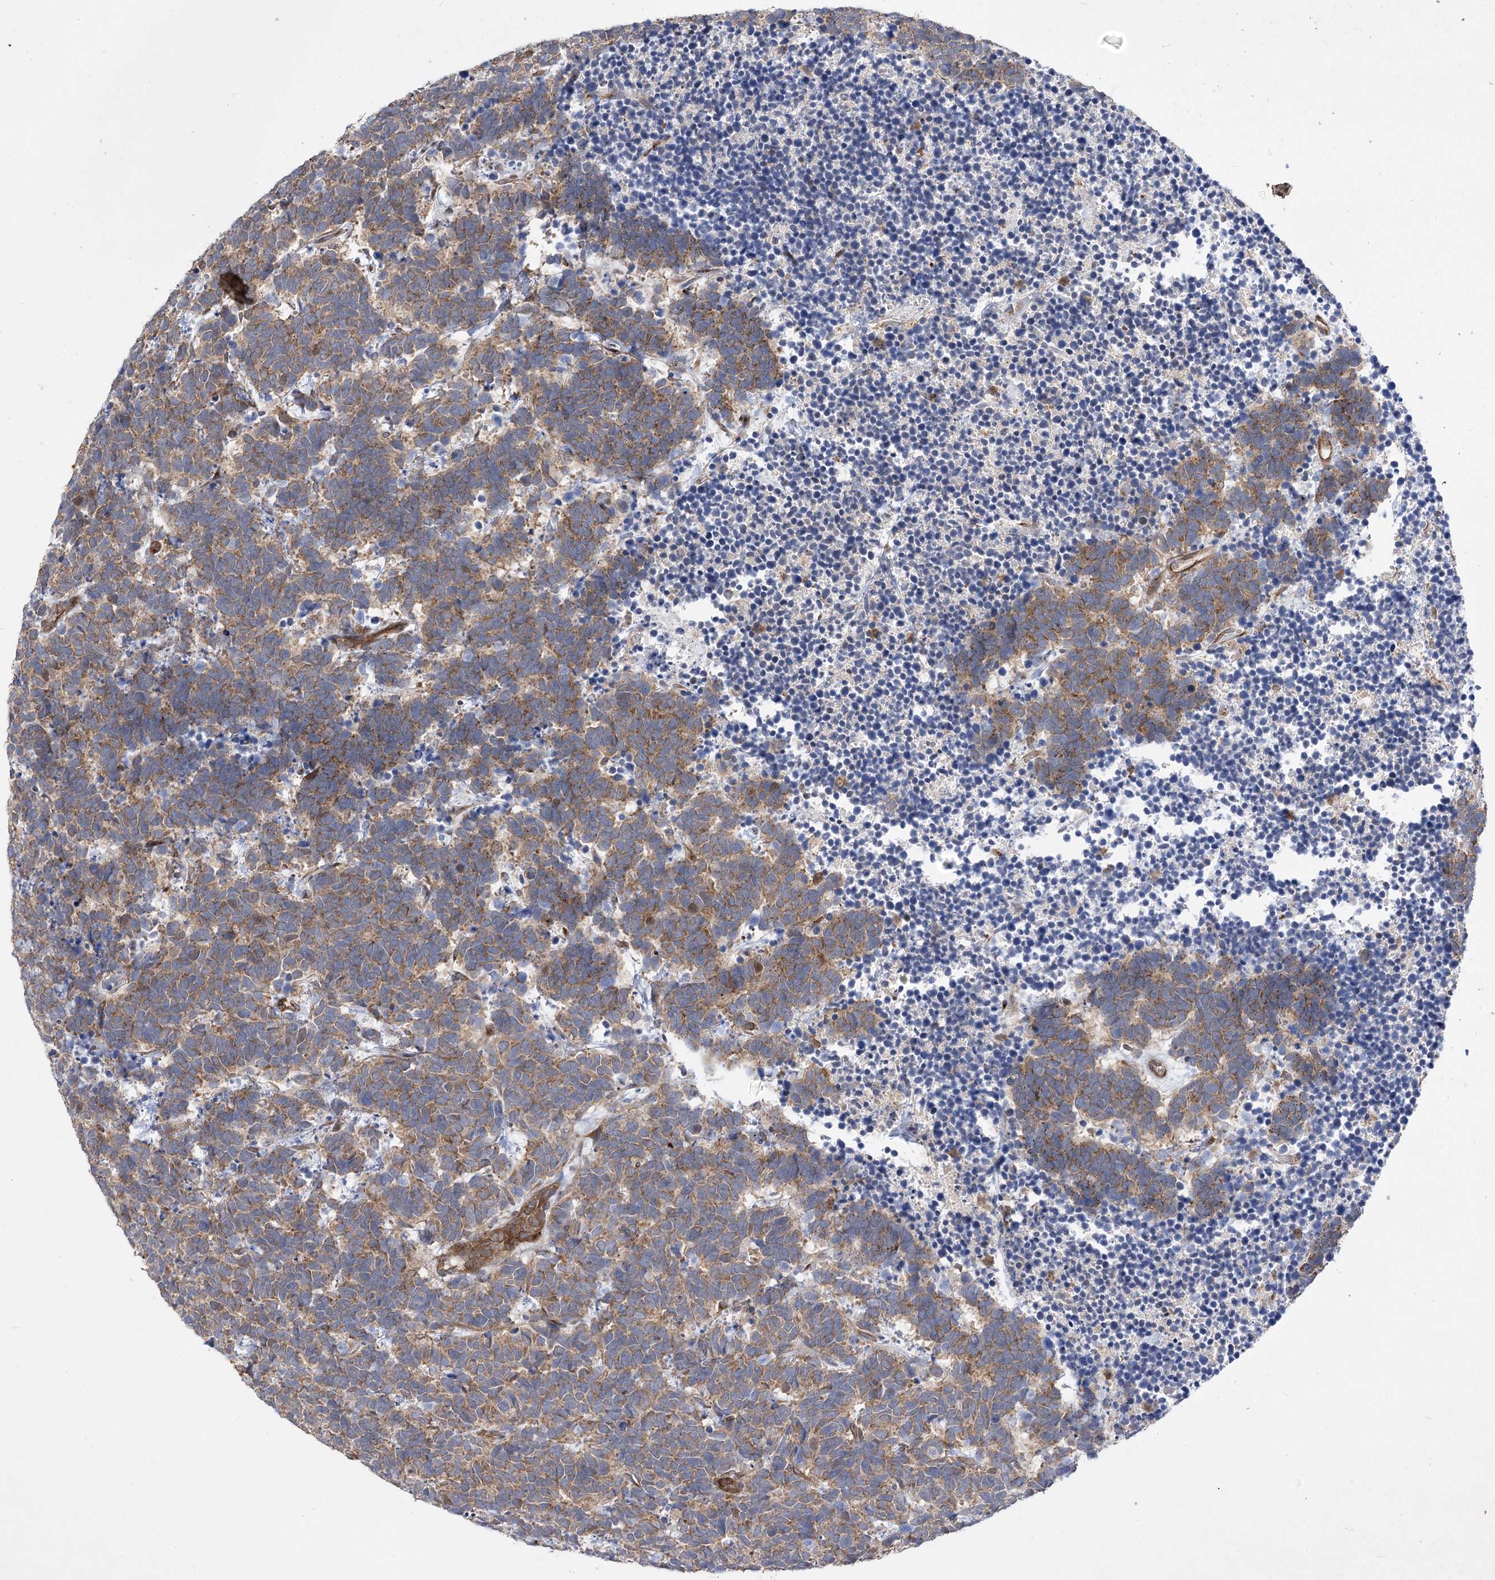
{"staining": {"intensity": "moderate", "quantity": ">75%", "location": "cytoplasmic/membranous"}, "tissue": "carcinoid", "cell_type": "Tumor cells", "image_type": "cancer", "snomed": [{"axis": "morphology", "description": "Carcinoma, NOS"}, {"axis": "morphology", "description": "Carcinoid, malignant, NOS"}, {"axis": "topography", "description": "Urinary bladder"}], "caption": "The image reveals staining of carcinoid (malignant), revealing moderate cytoplasmic/membranous protein positivity (brown color) within tumor cells.", "gene": "ARHGAP31", "patient": {"sex": "male", "age": 57}}